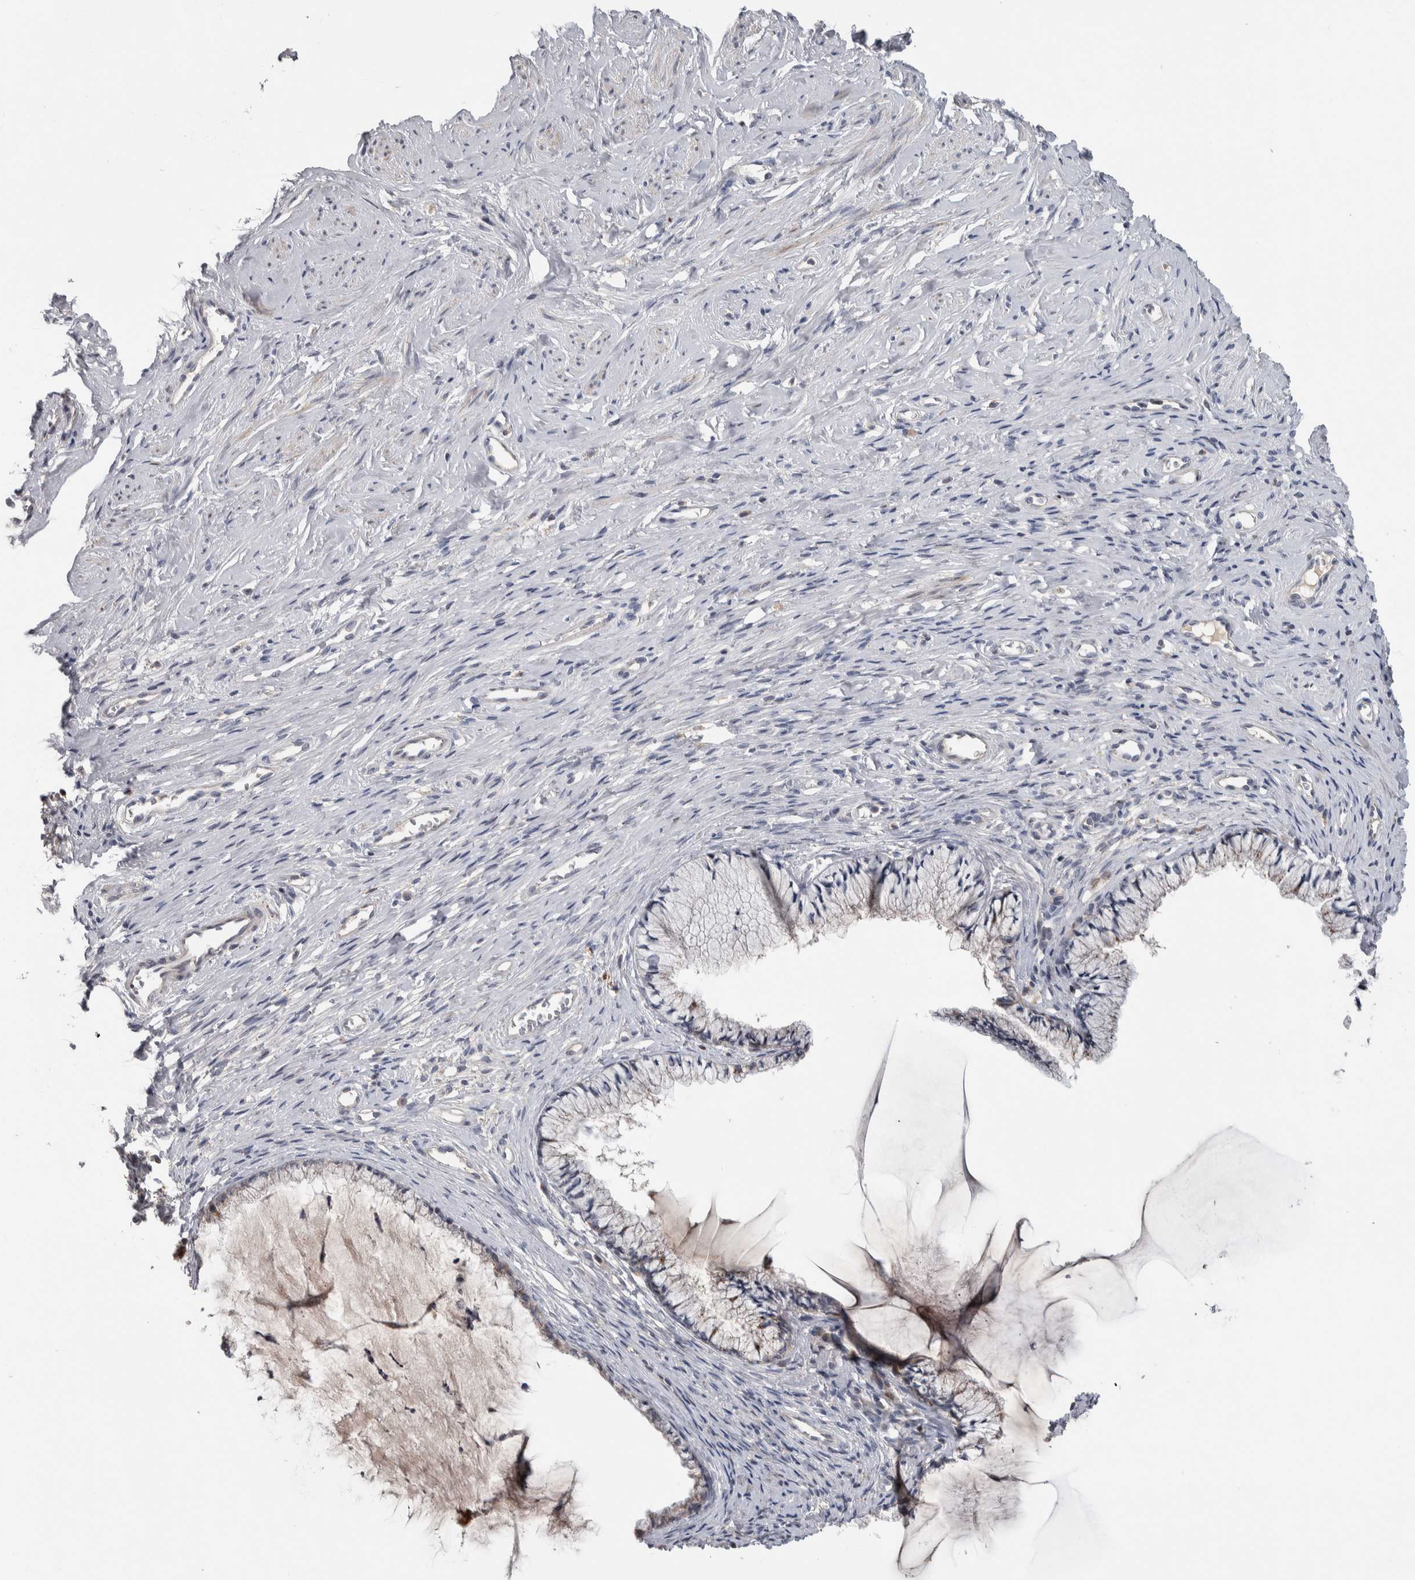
{"staining": {"intensity": "negative", "quantity": "none", "location": "none"}, "tissue": "cervix", "cell_type": "Glandular cells", "image_type": "normal", "snomed": [{"axis": "morphology", "description": "Normal tissue, NOS"}, {"axis": "topography", "description": "Cervix"}], "caption": "This is a photomicrograph of immunohistochemistry (IHC) staining of unremarkable cervix, which shows no expression in glandular cells.", "gene": "FAM83G", "patient": {"sex": "female", "age": 77}}